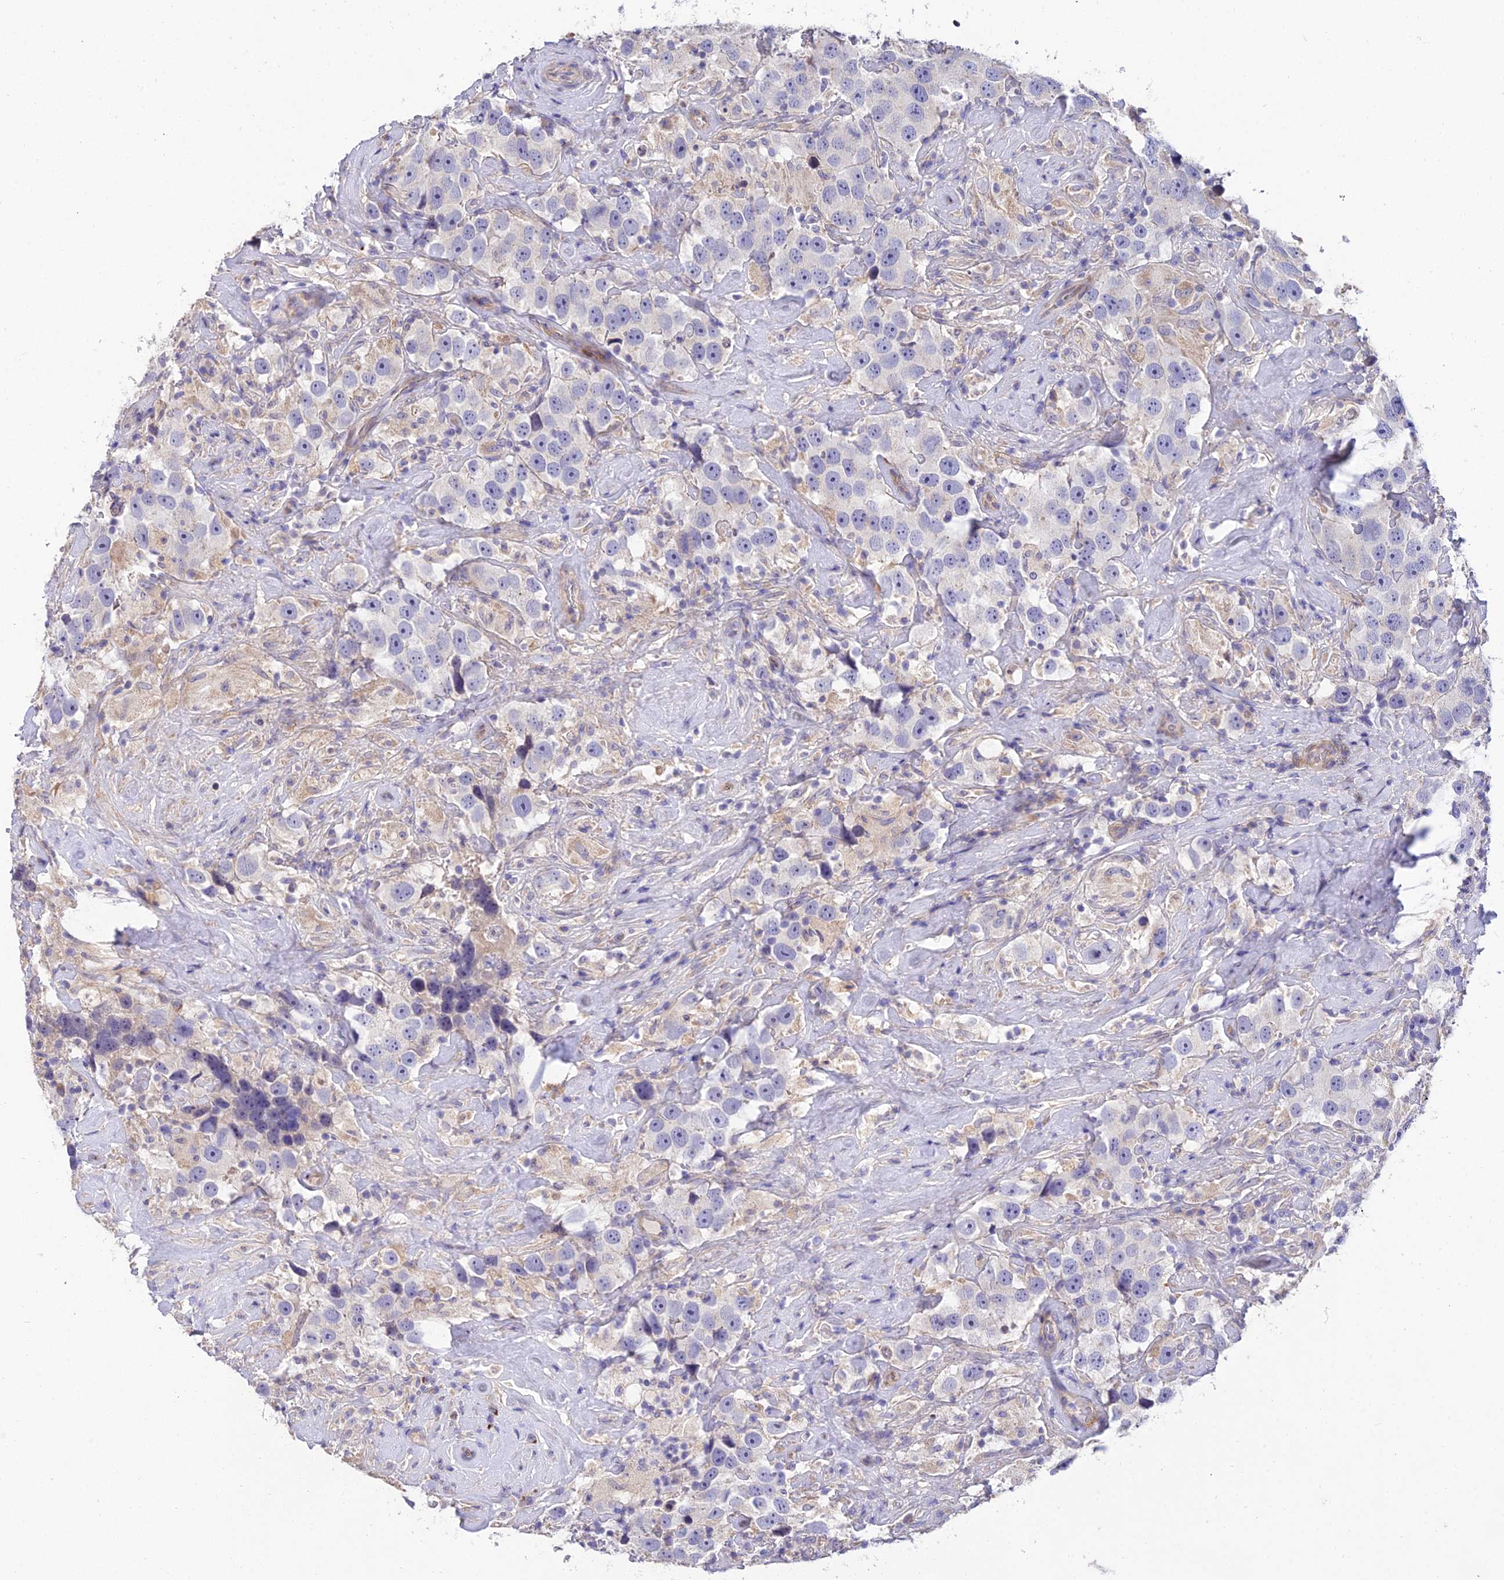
{"staining": {"intensity": "negative", "quantity": "none", "location": "none"}, "tissue": "testis cancer", "cell_type": "Tumor cells", "image_type": "cancer", "snomed": [{"axis": "morphology", "description": "Seminoma, NOS"}, {"axis": "topography", "description": "Testis"}], "caption": "Immunohistochemistry (IHC) of seminoma (testis) displays no expression in tumor cells. Nuclei are stained in blue.", "gene": "ARL8B", "patient": {"sex": "male", "age": 49}}